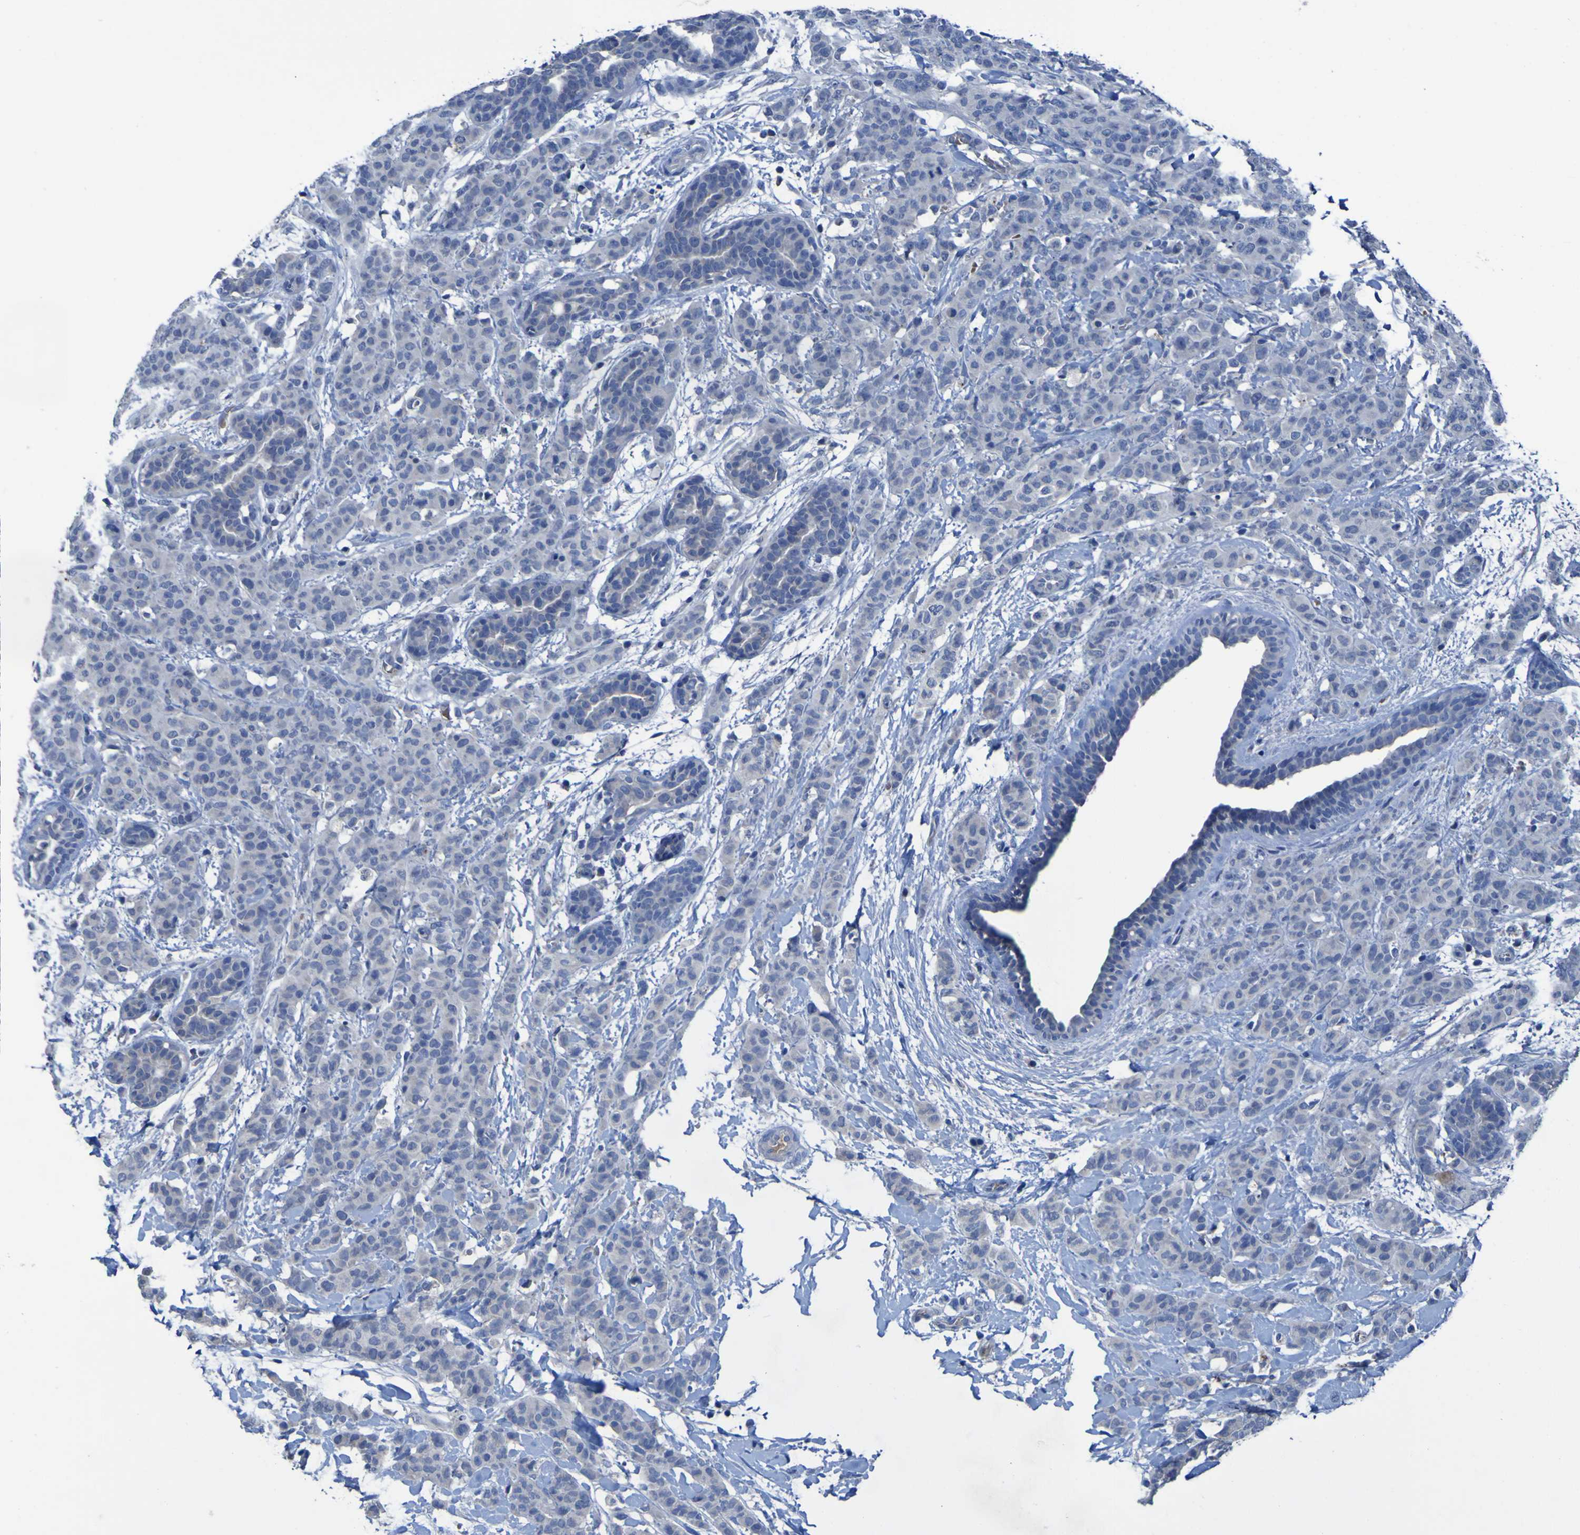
{"staining": {"intensity": "negative", "quantity": "none", "location": "none"}, "tissue": "breast cancer", "cell_type": "Tumor cells", "image_type": "cancer", "snomed": [{"axis": "morphology", "description": "Normal tissue, NOS"}, {"axis": "morphology", "description": "Duct carcinoma"}, {"axis": "topography", "description": "Breast"}], "caption": "Immunohistochemical staining of human breast cancer (intraductal carcinoma) exhibits no significant positivity in tumor cells. (DAB (3,3'-diaminobenzidine) immunohistochemistry, high magnification).", "gene": "SGK2", "patient": {"sex": "female", "age": 40}}